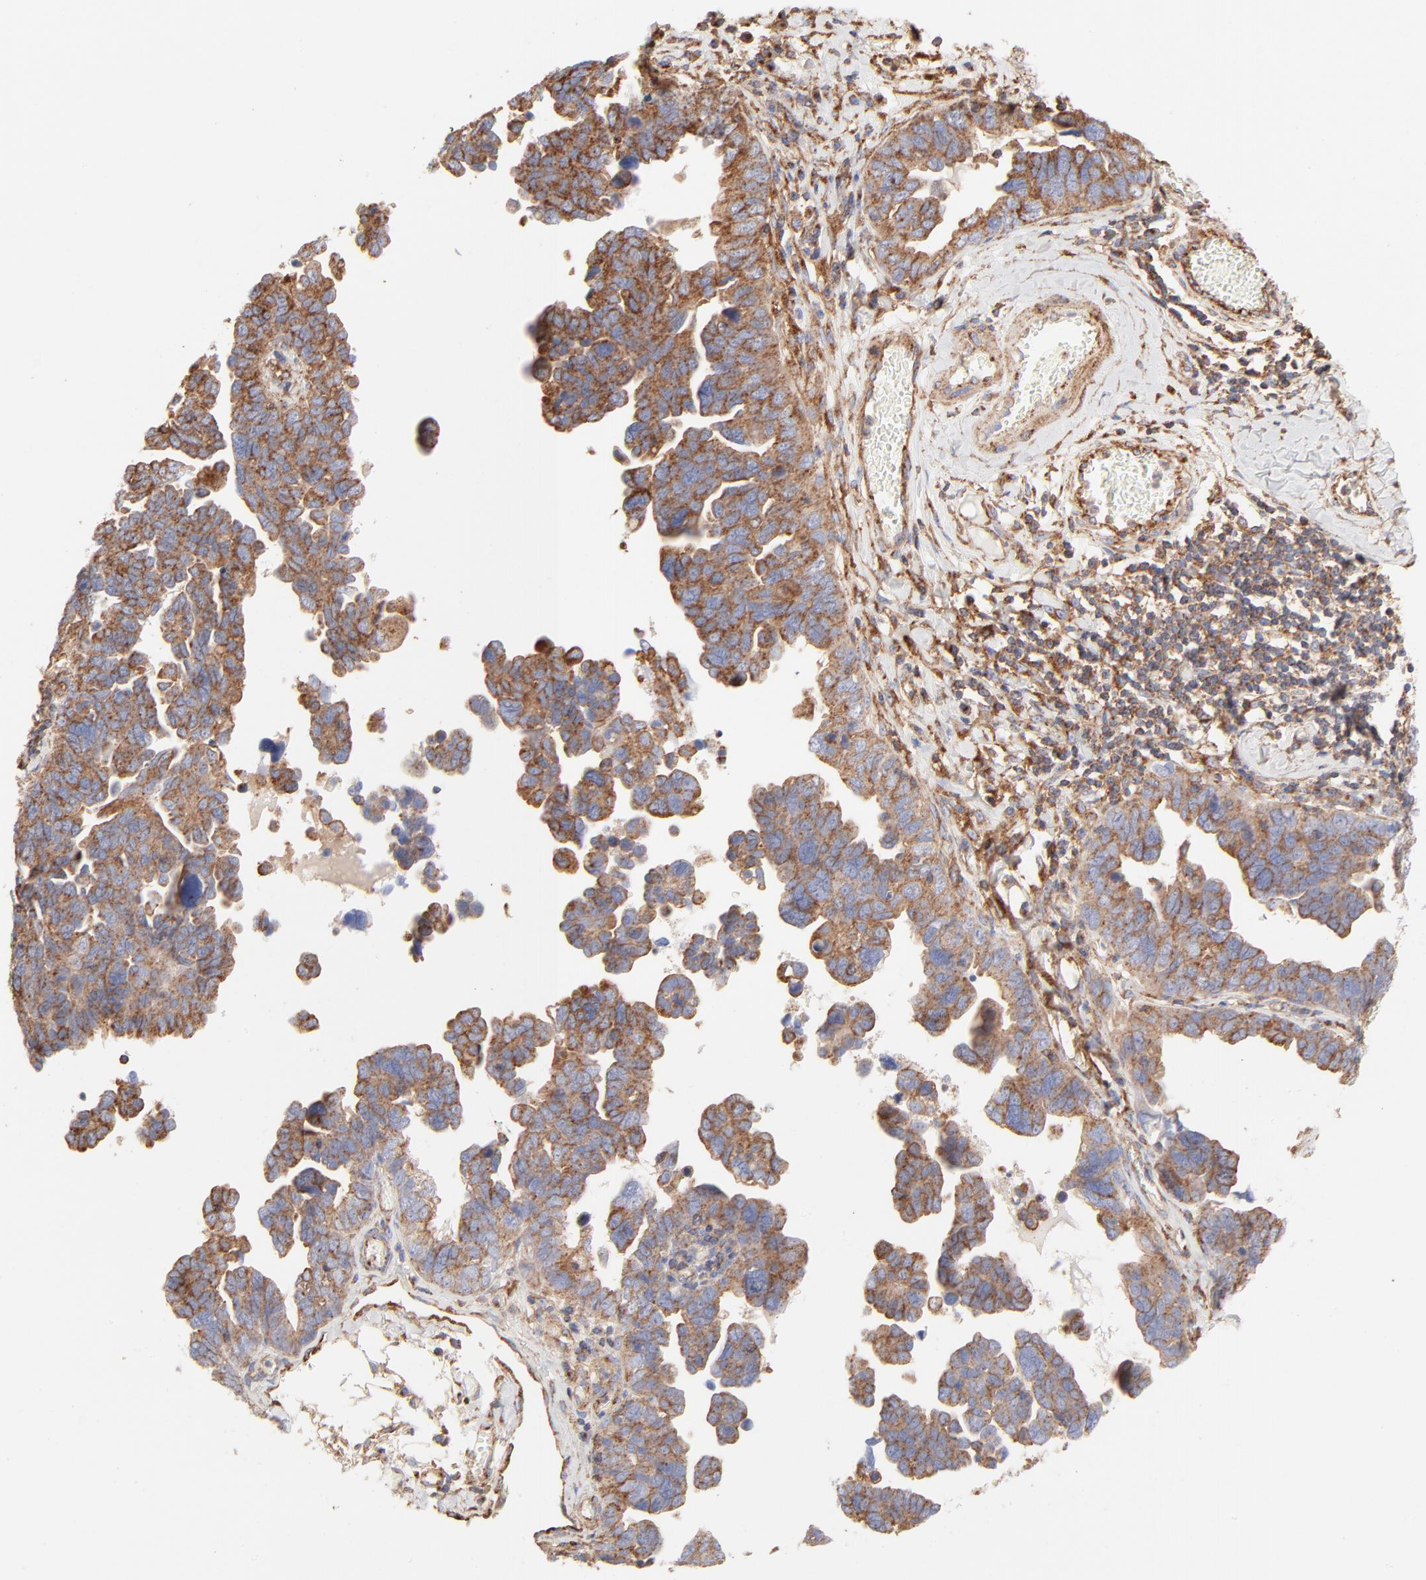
{"staining": {"intensity": "moderate", "quantity": ">75%", "location": "cytoplasmic/membranous"}, "tissue": "ovarian cancer", "cell_type": "Tumor cells", "image_type": "cancer", "snomed": [{"axis": "morphology", "description": "Cystadenocarcinoma, serous, NOS"}, {"axis": "topography", "description": "Ovary"}], "caption": "Brown immunohistochemical staining in human ovarian serous cystadenocarcinoma displays moderate cytoplasmic/membranous staining in about >75% of tumor cells.", "gene": "CLTB", "patient": {"sex": "female", "age": 64}}